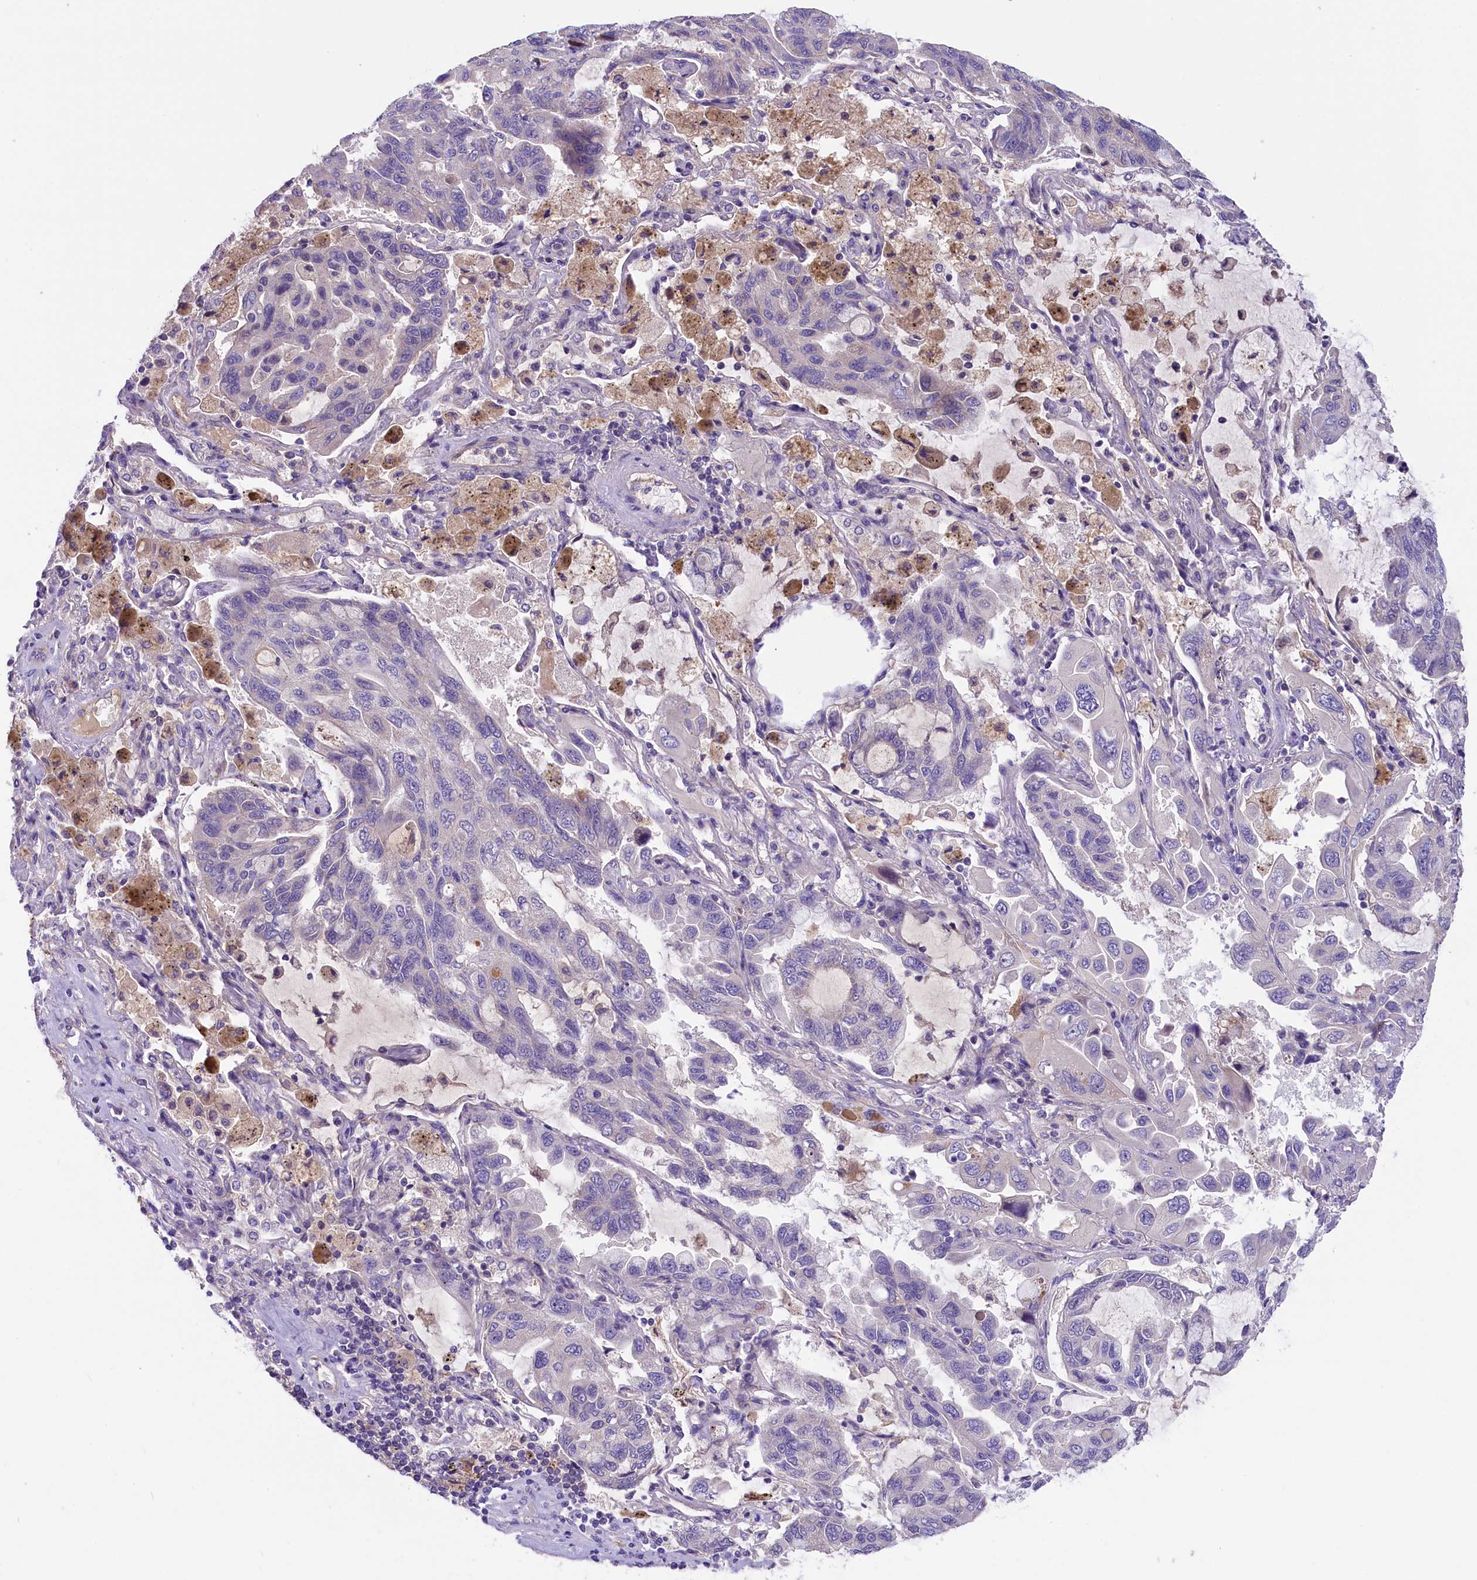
{"staining": {"intensity": "negative", "quantity": "none", "location": "none"}, "tissue": "lung cancer", "cell_type": "Tumor cells", "image_type": "cancer", "snomed": [{"axis": "morphology", "description": "Adenocarcinoma, NOS"}, {"axis": "topography", "description": "Lung"}], "caption": "Protein analysis of adenocarcinoma (lung) exhibits no significant positivity in tumor cells. Nuclei are stained in blue.", "gene": "CCDC32", "patient": {"sex": "male", "age": 64}}